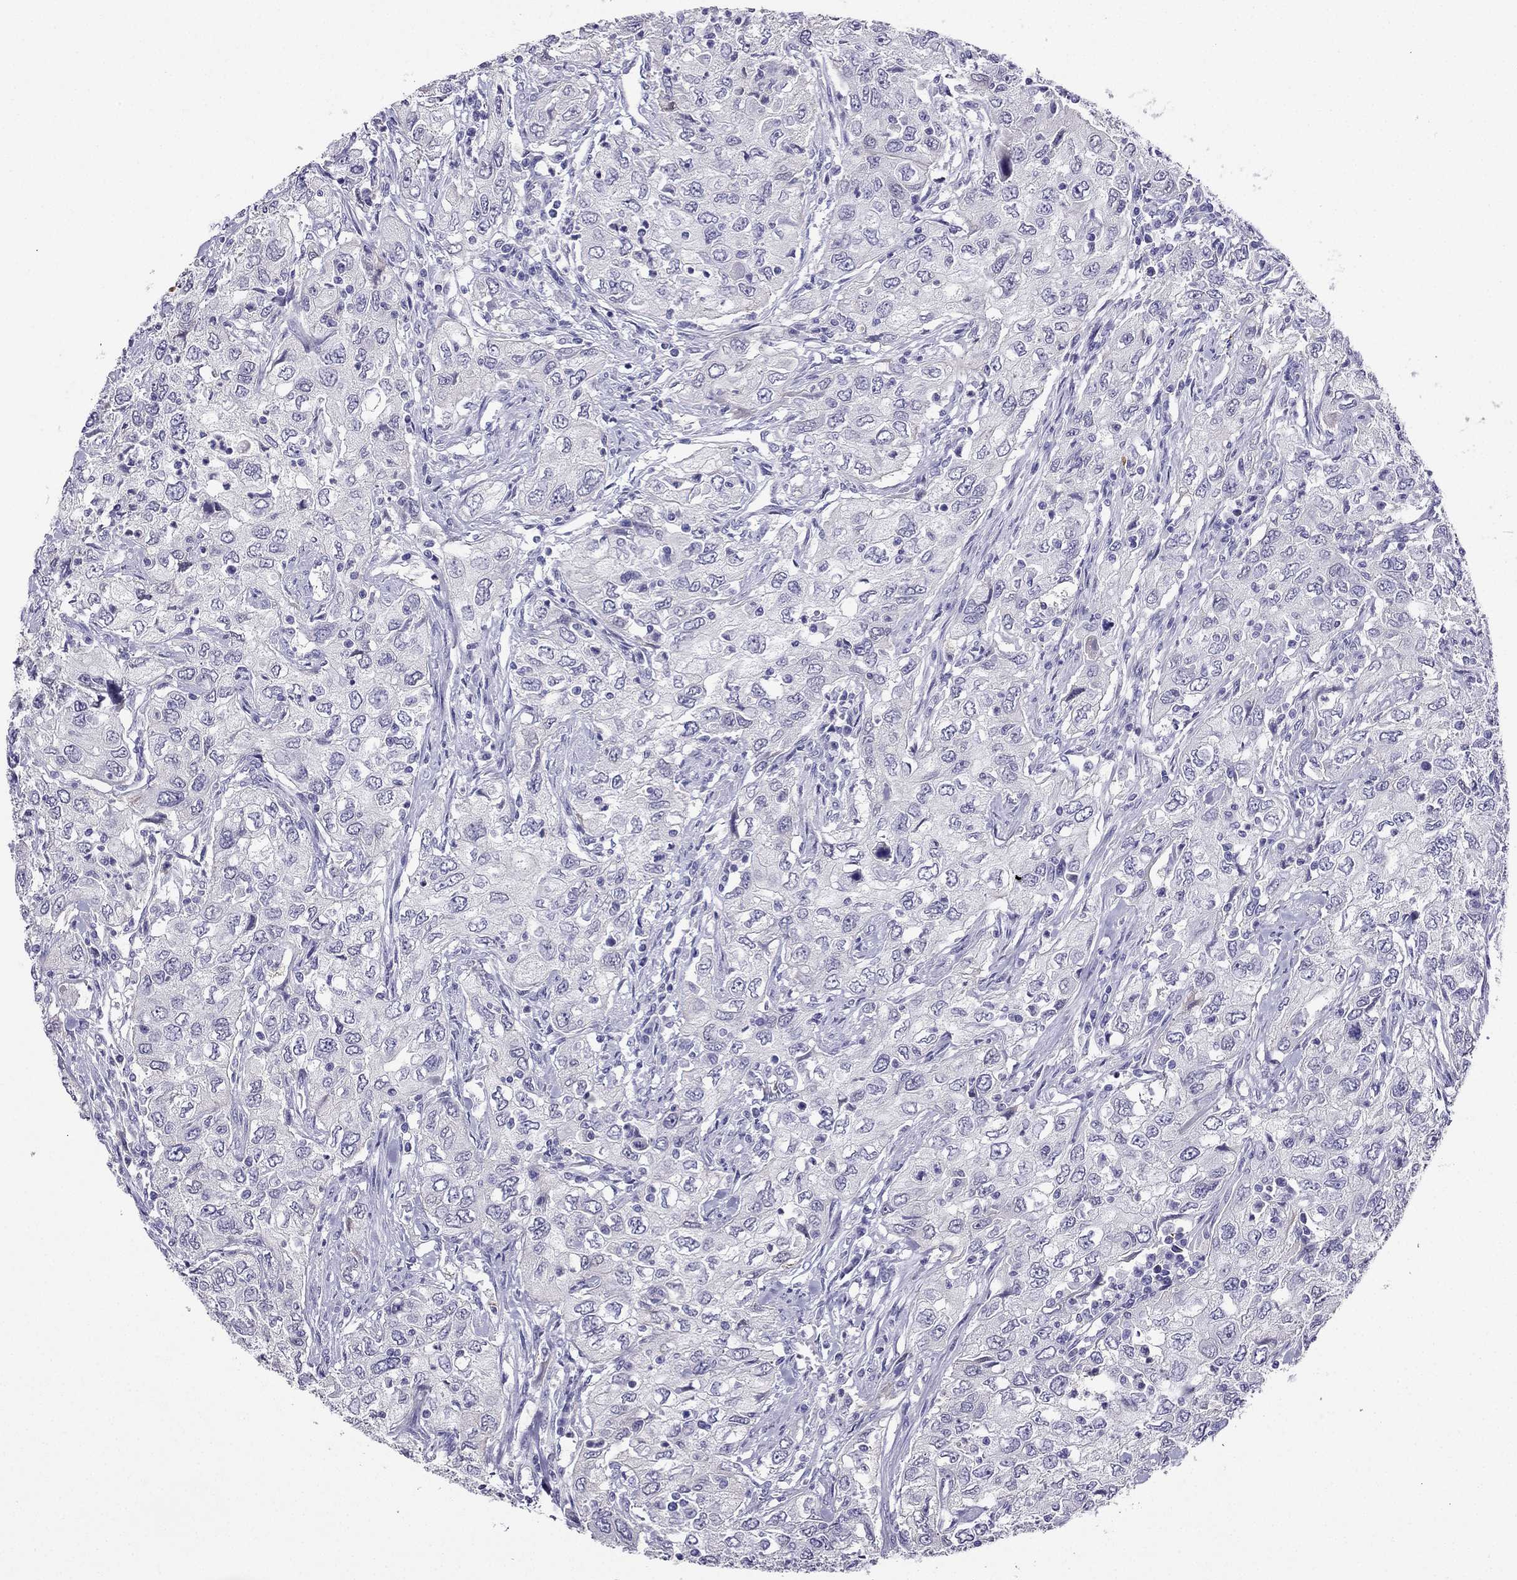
{"staining": {"intensity": "negative", "quantity": "none", "location": "none"}, "tissue": "urothelial cancer", "cell_type": "Tumor cells", "image_type": "cancer", "snomed": [{"axis": "morphology", "description": "Urothelial carcinoma, High grade"}, {"axis": "topography", "description": "Urinary bladder"}], "caption": "IHC photomicrograph of human urothelial carcinoma (high-grade) stained for a protein (brown), which shows no expression in tumor cells. The staining is performed using DAB (3,3'-diaminobenzidine) brown chromogen with nuclei counter-stained in using hematoxylin.", "gene": "KCNJ10", "patient": {"sex": "male", "age": 76}}